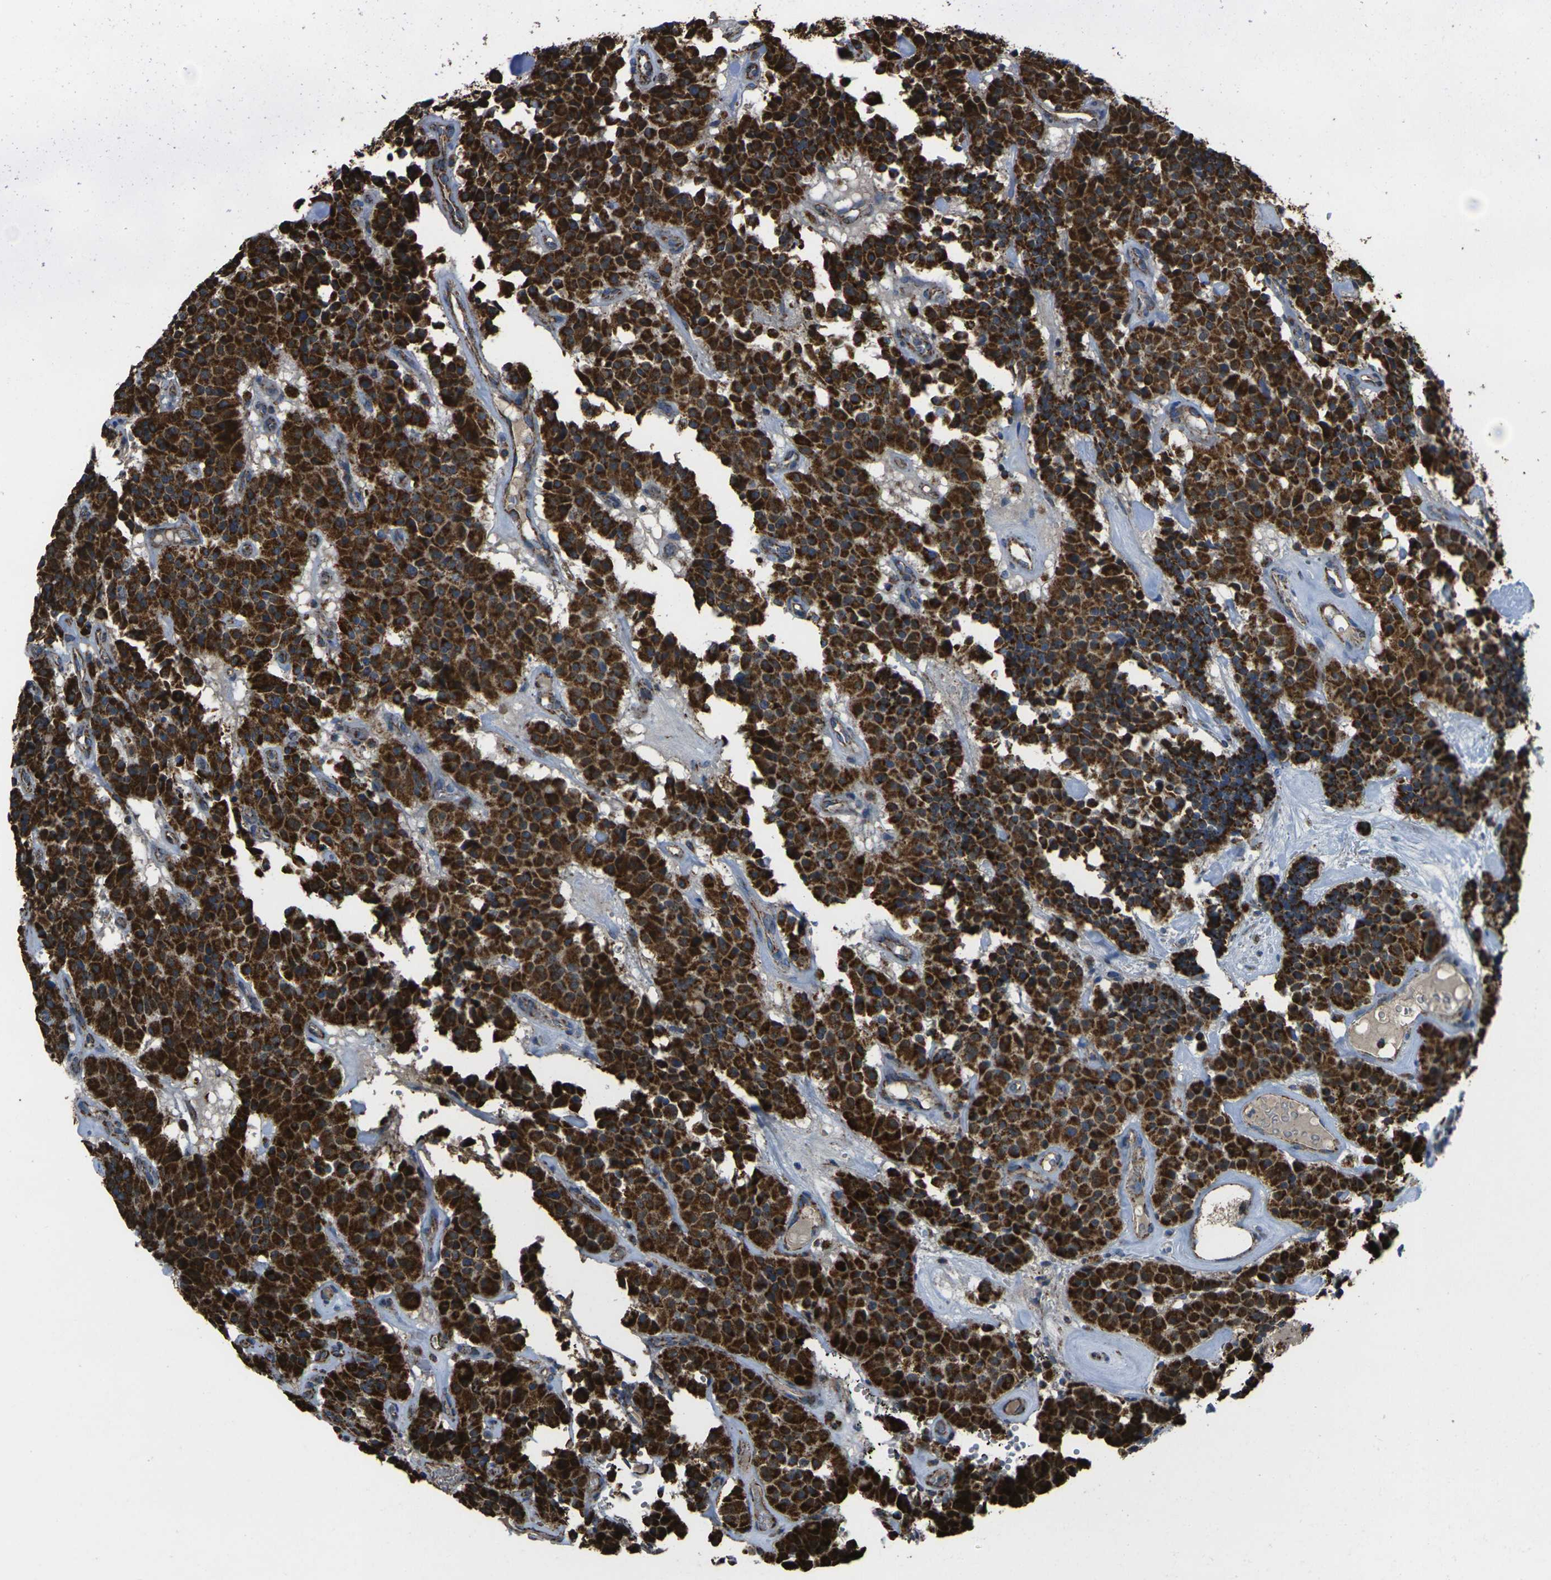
{"staining": {"intensity": "strong", "quantity": ">75%", "location": "cytoplasmic/membranous"}, "tissue": "carcinoid", "cell_type": "Tumor cells", "image_type": "cancer", "snomed": [{"axis": "morphology", "description": "Carcinoid, malignant, NOS"}, {"axis": "topography", "description": "Lung"}], "caption": "Immunohistochemical staining of carcinoid exhibits high levels of strong cytoplasmic/membranous staining in about >75% of tumor cells.", "gene": "KLHL5", "patient": {"sex": "male", "age": 30}}